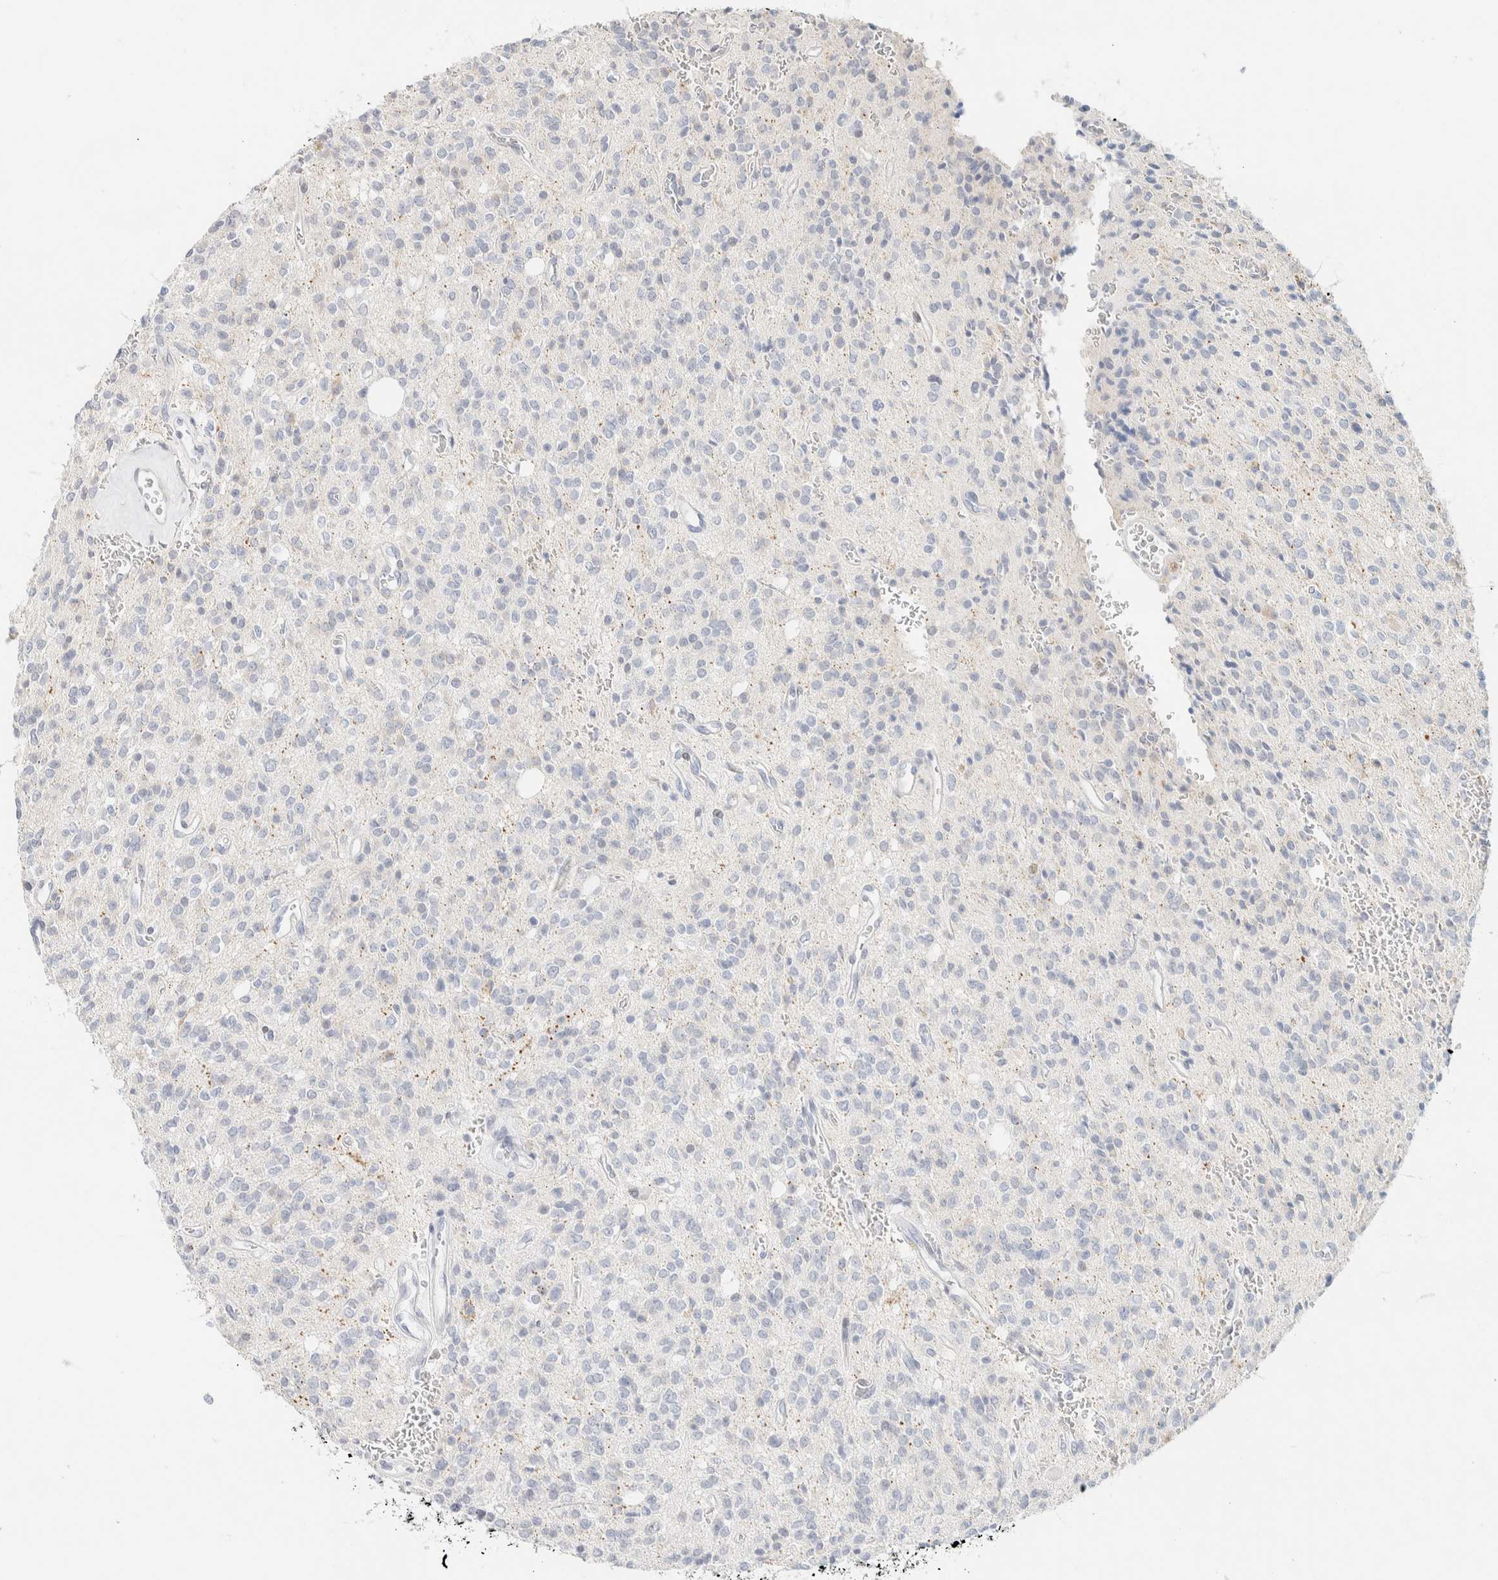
{"staining": {"intensity": "negative", "quantity": "none", "location": "none"}, "tissue": "glioma", "cell_type": "Tumor cells", "image_type": "cancer", "snomed": [{"axis": "morphology", "description": "Glioma, malignant, High grade"}, {"axis": "topography", "description": "Brain"}], "caption": "There is no significant staining in tumor cells of malignant glioma (high-grade). Nuclei are stained in blue.", "gene": "SPNS3", "patient": {"sex": "male", "age": 34}}